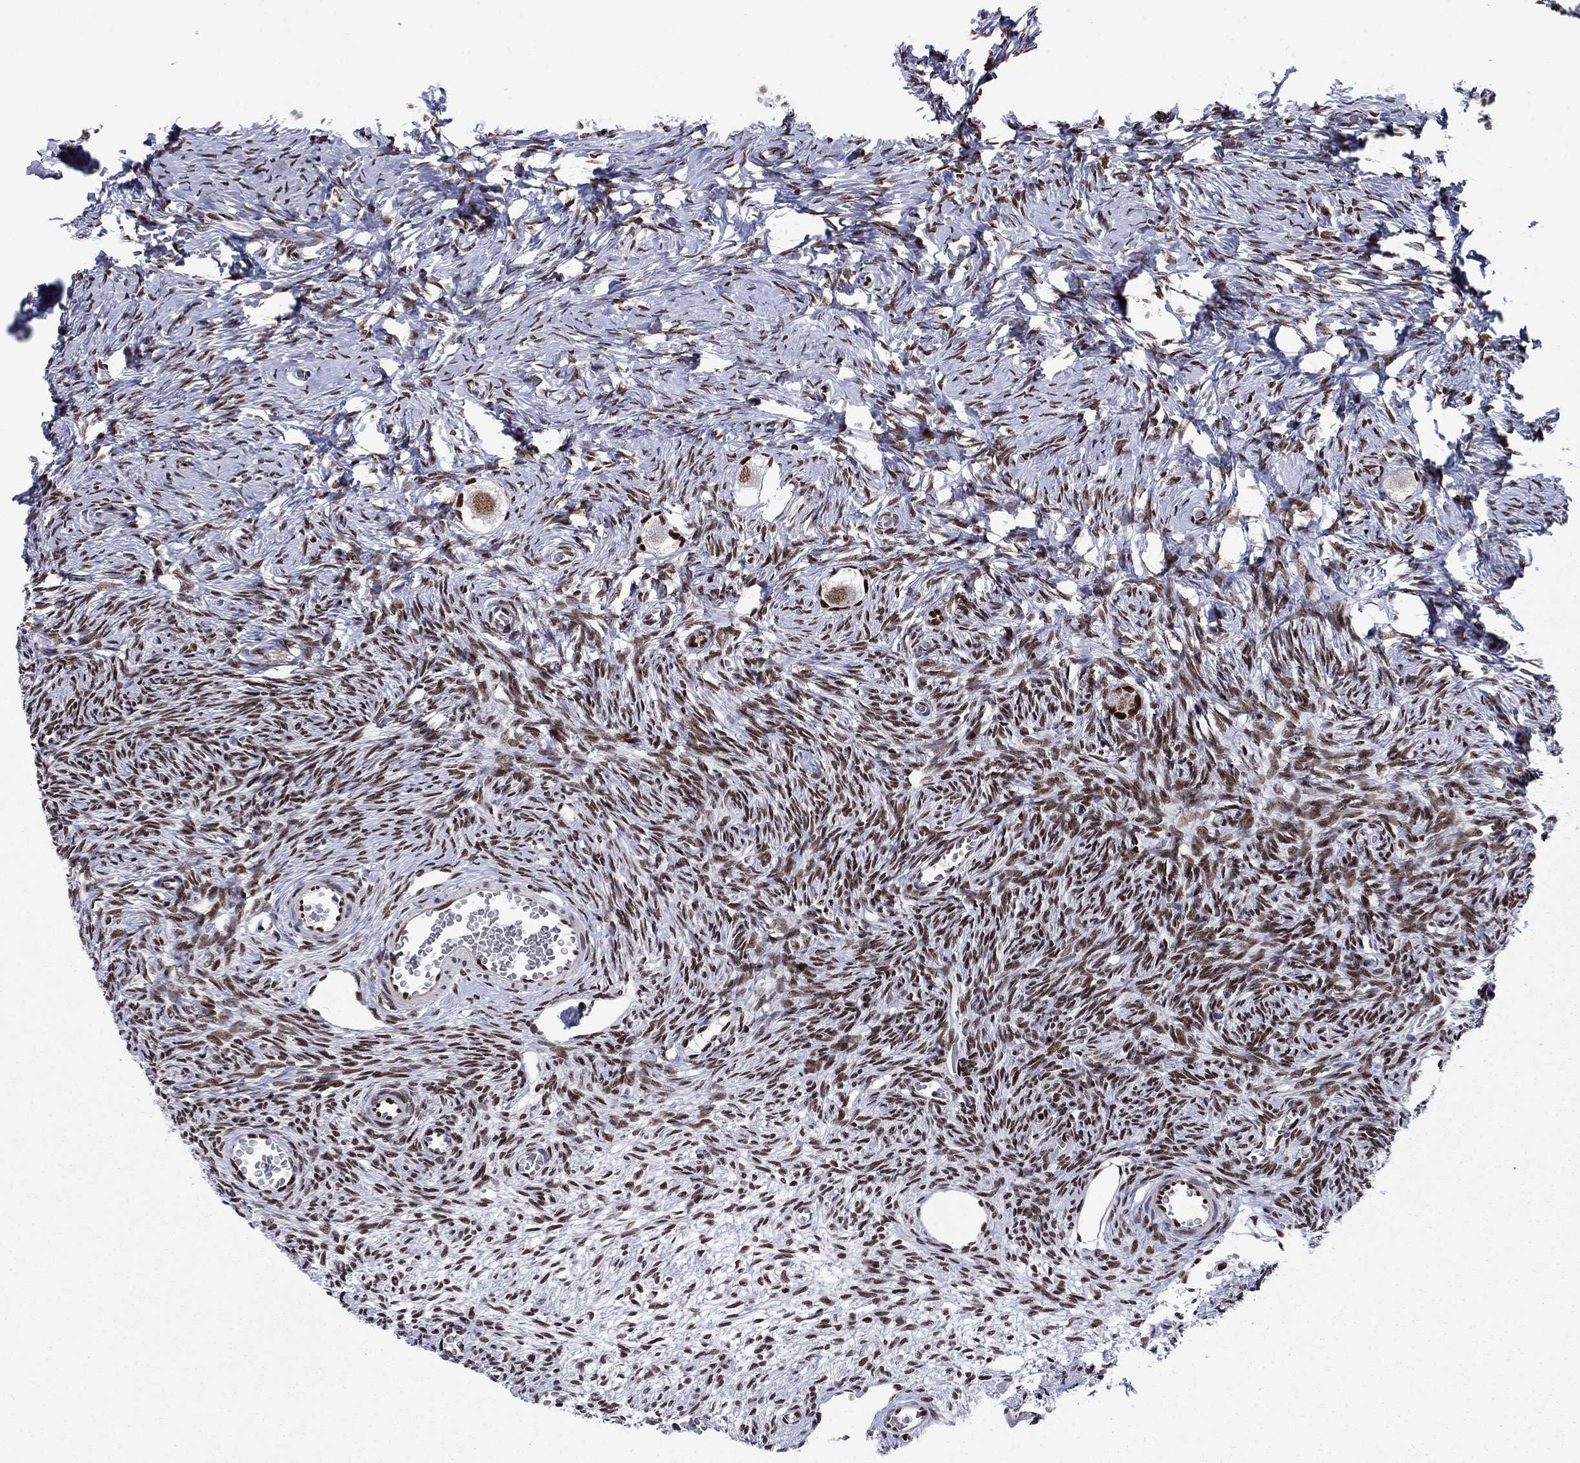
{"staining": {"intensity": "strong", "quantity": ">75%", "location": "nuclear"}, "tissue": "ovary", "cell_type": "Follicle cells", "image_type": "normal", "snomed": [{"axis": "morphology", "description": "Normal tissue, NOS"}, {"axis": "topography", "description": "Ovary"}], "caption": "Immunohistochemistry micrograph of unremarkable ovary: ovary stained using immunohistochemistry exhibits high levels of strong protein expression localized specifically in the nuclear of follicle cells, appearing as a nuclear brown color.", "gene": "RPRD1B", "patient": {"sex": "female", "age": 27}}